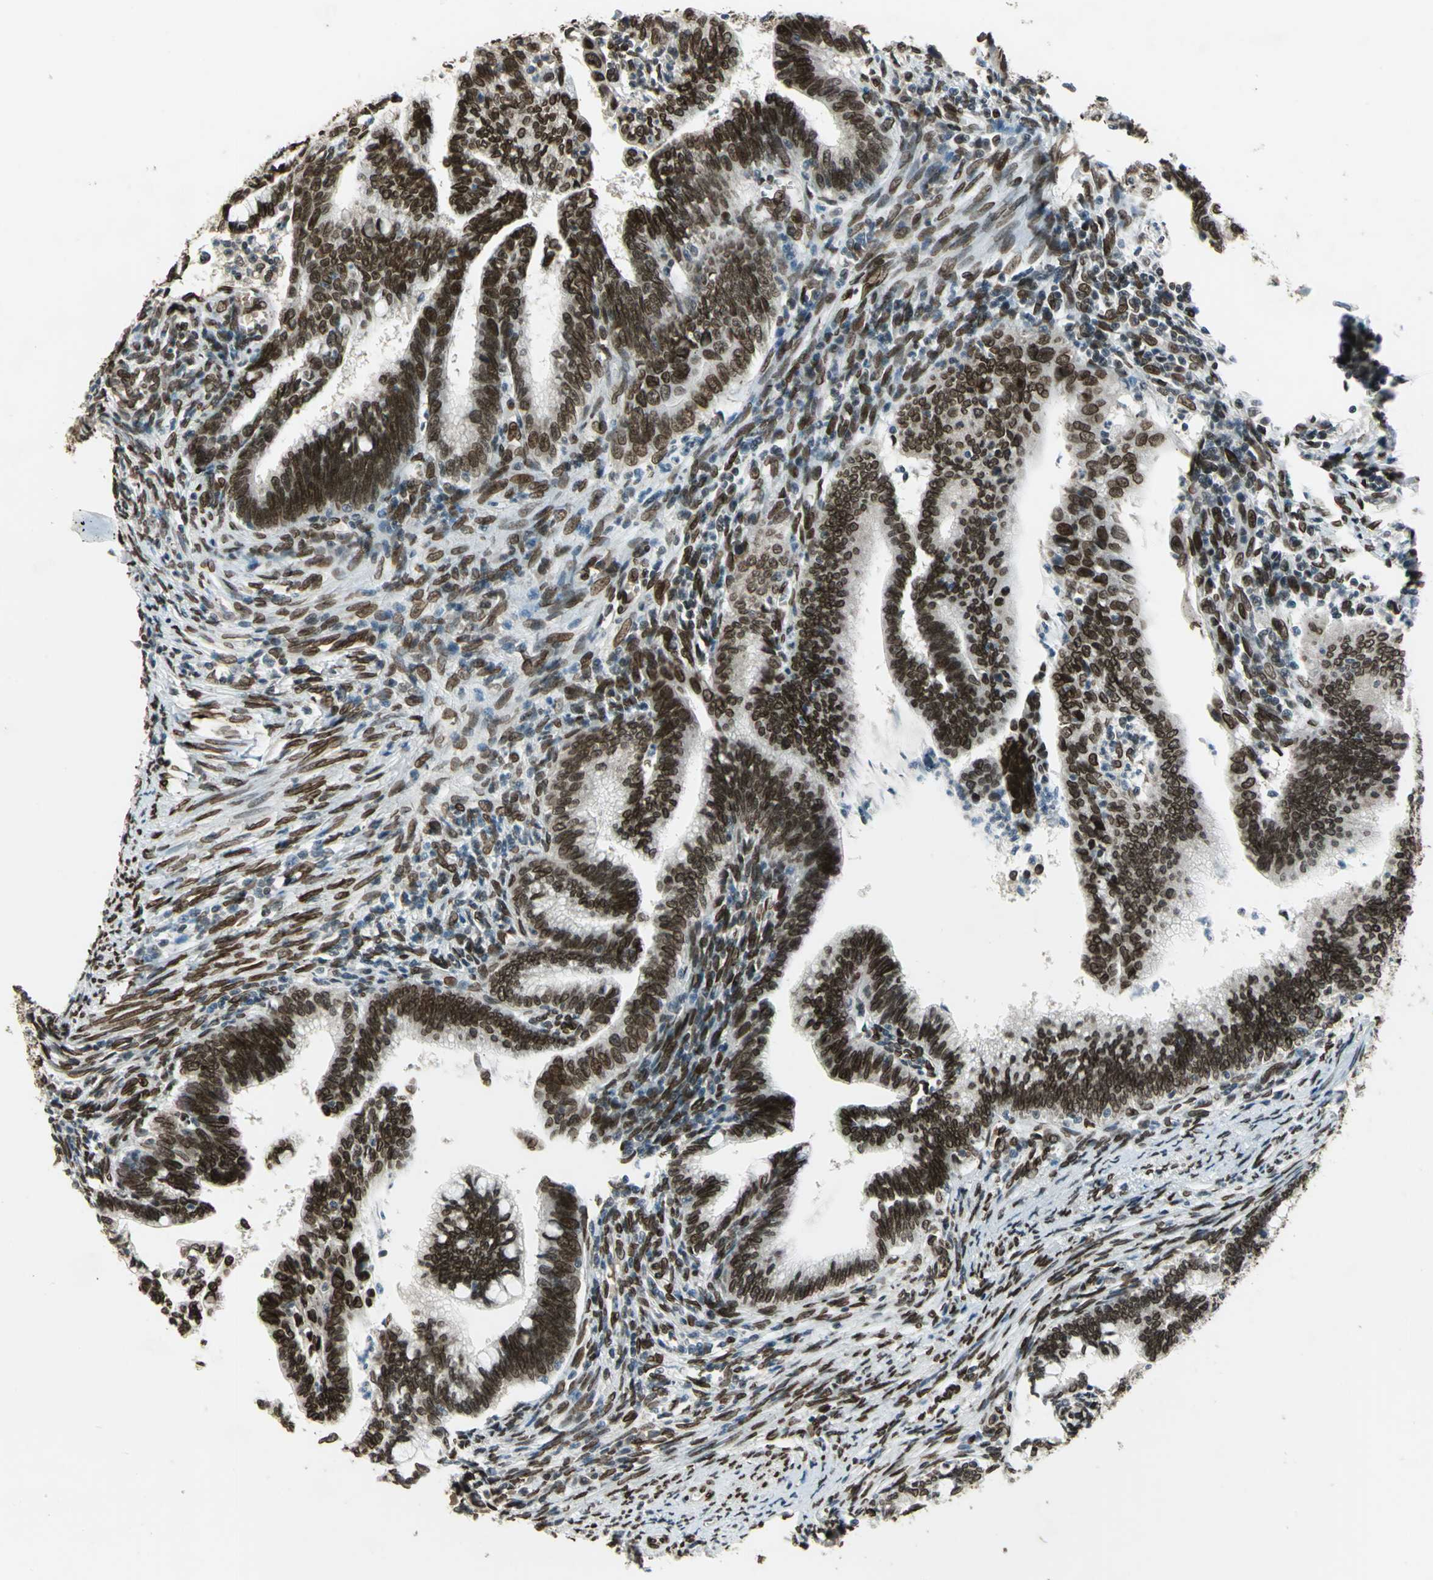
{"staining": {"intensity": "strong", "quantity": ">75%", "location": "nuclear"}, "tissue": "cervical cancer", "cell_type": "Tumor cells", "image_type": "cancer", "snomed": [{"axis": "morphology", "description": "Adenocarcinoma, NOS"}, {"axis": "topography", "description": "Cervix"}], "caption": "A high amount of strong nuclear positivity is identified in approximately >75% of tumor cells in cervical cancer tissue. Using DAB (3,3'-diaminobenzidine) (brown) and hematoxylin (blue) stains, captured at high magnification using brightfield microscopy.", "gene": "ISY1", "patient": {"sex": "female", "age": 36}}